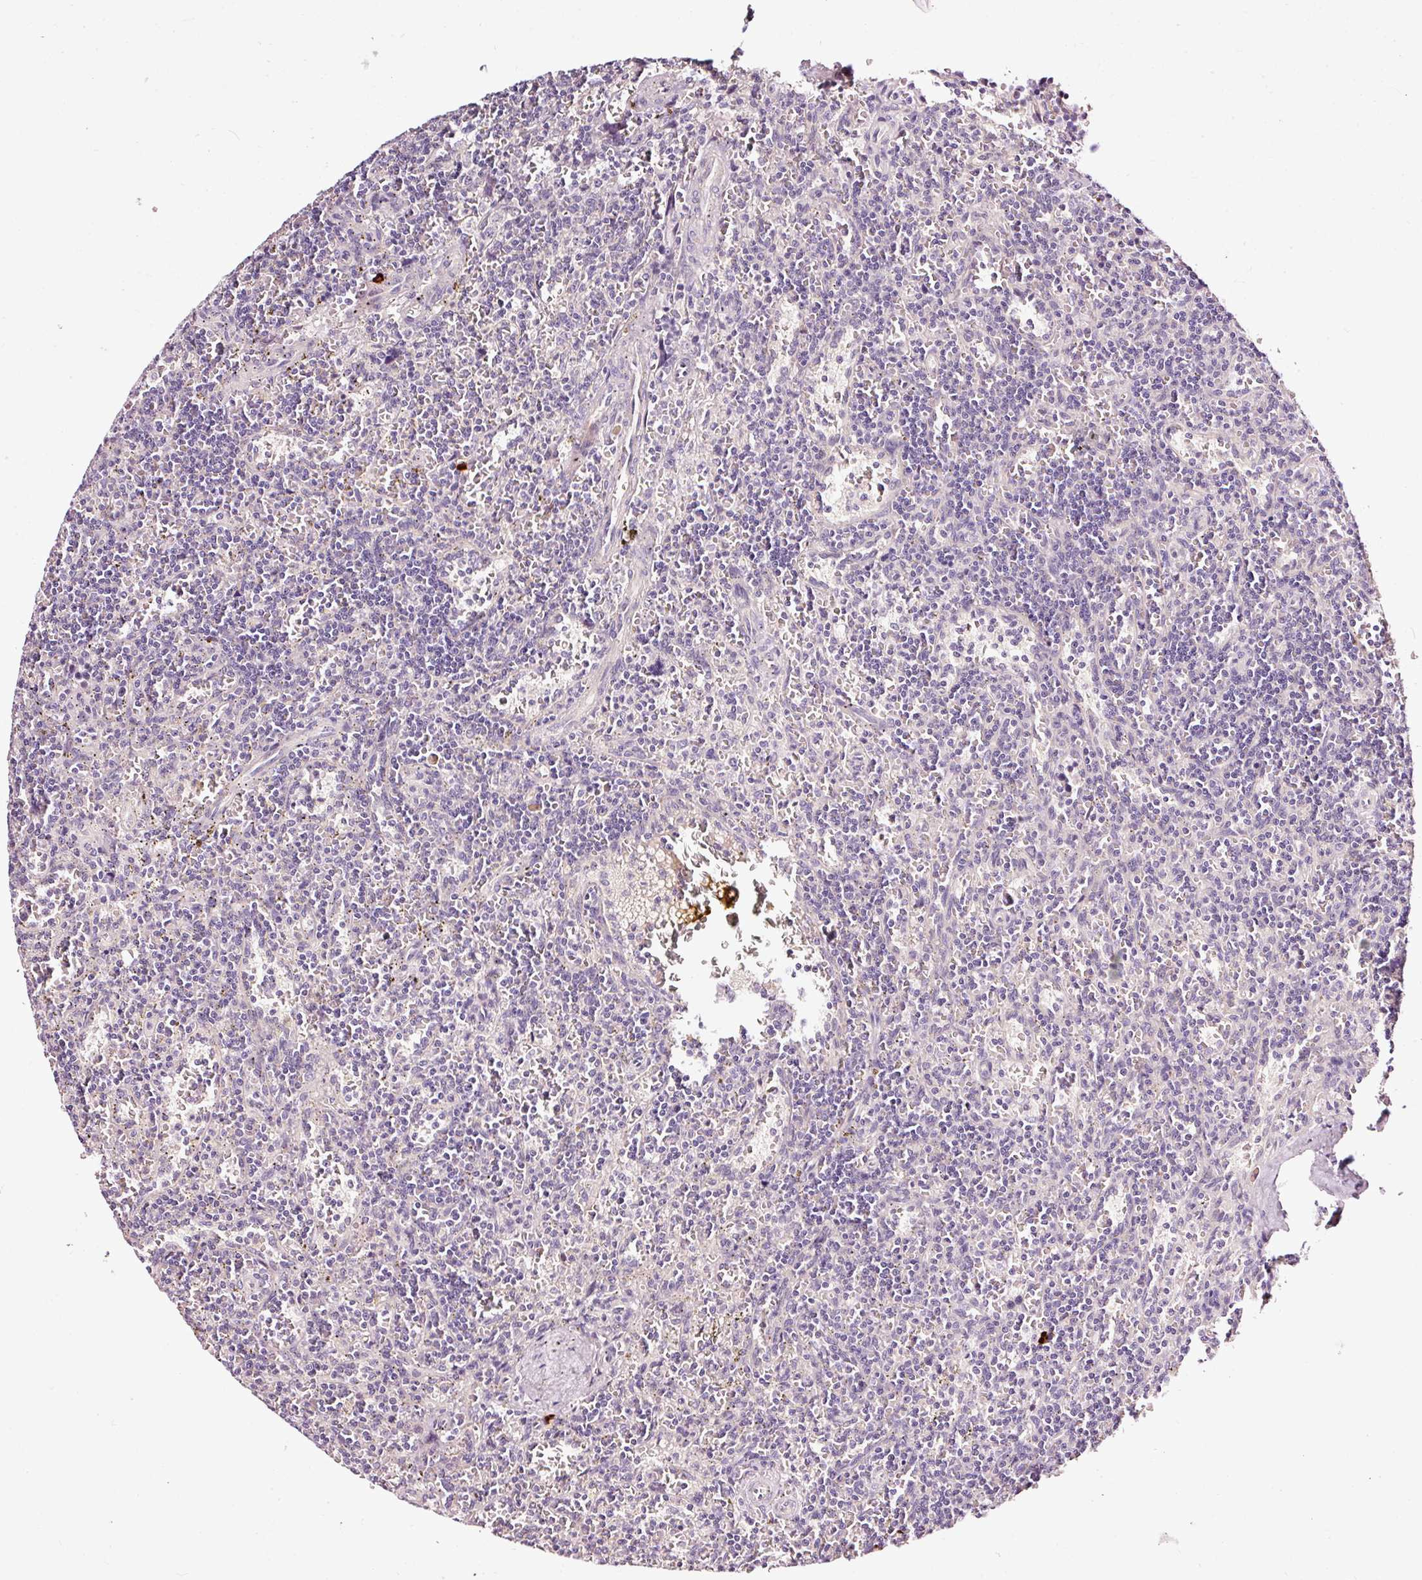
{"staining": {"intensity": "negative", "quantity": "none", "location": "none"}, "tissue": "lymphoma", "cell_type": "Tumor cells", "image_type": "cancer", "snomed": [{"axis": "morphology", "description": "Malignant lymphoma, non-Hodgkin's type, Low grade"}, {"axis": "topography", "description": "Spleen"}], "caption": "Immunohistochemical staining of malignant lymphoma, non-Hodgkin's type (low-grade) displays no significant positivity in tumor cells.", "gene": "UTP14A", "patient": {"sex": "male", "age": 73}}